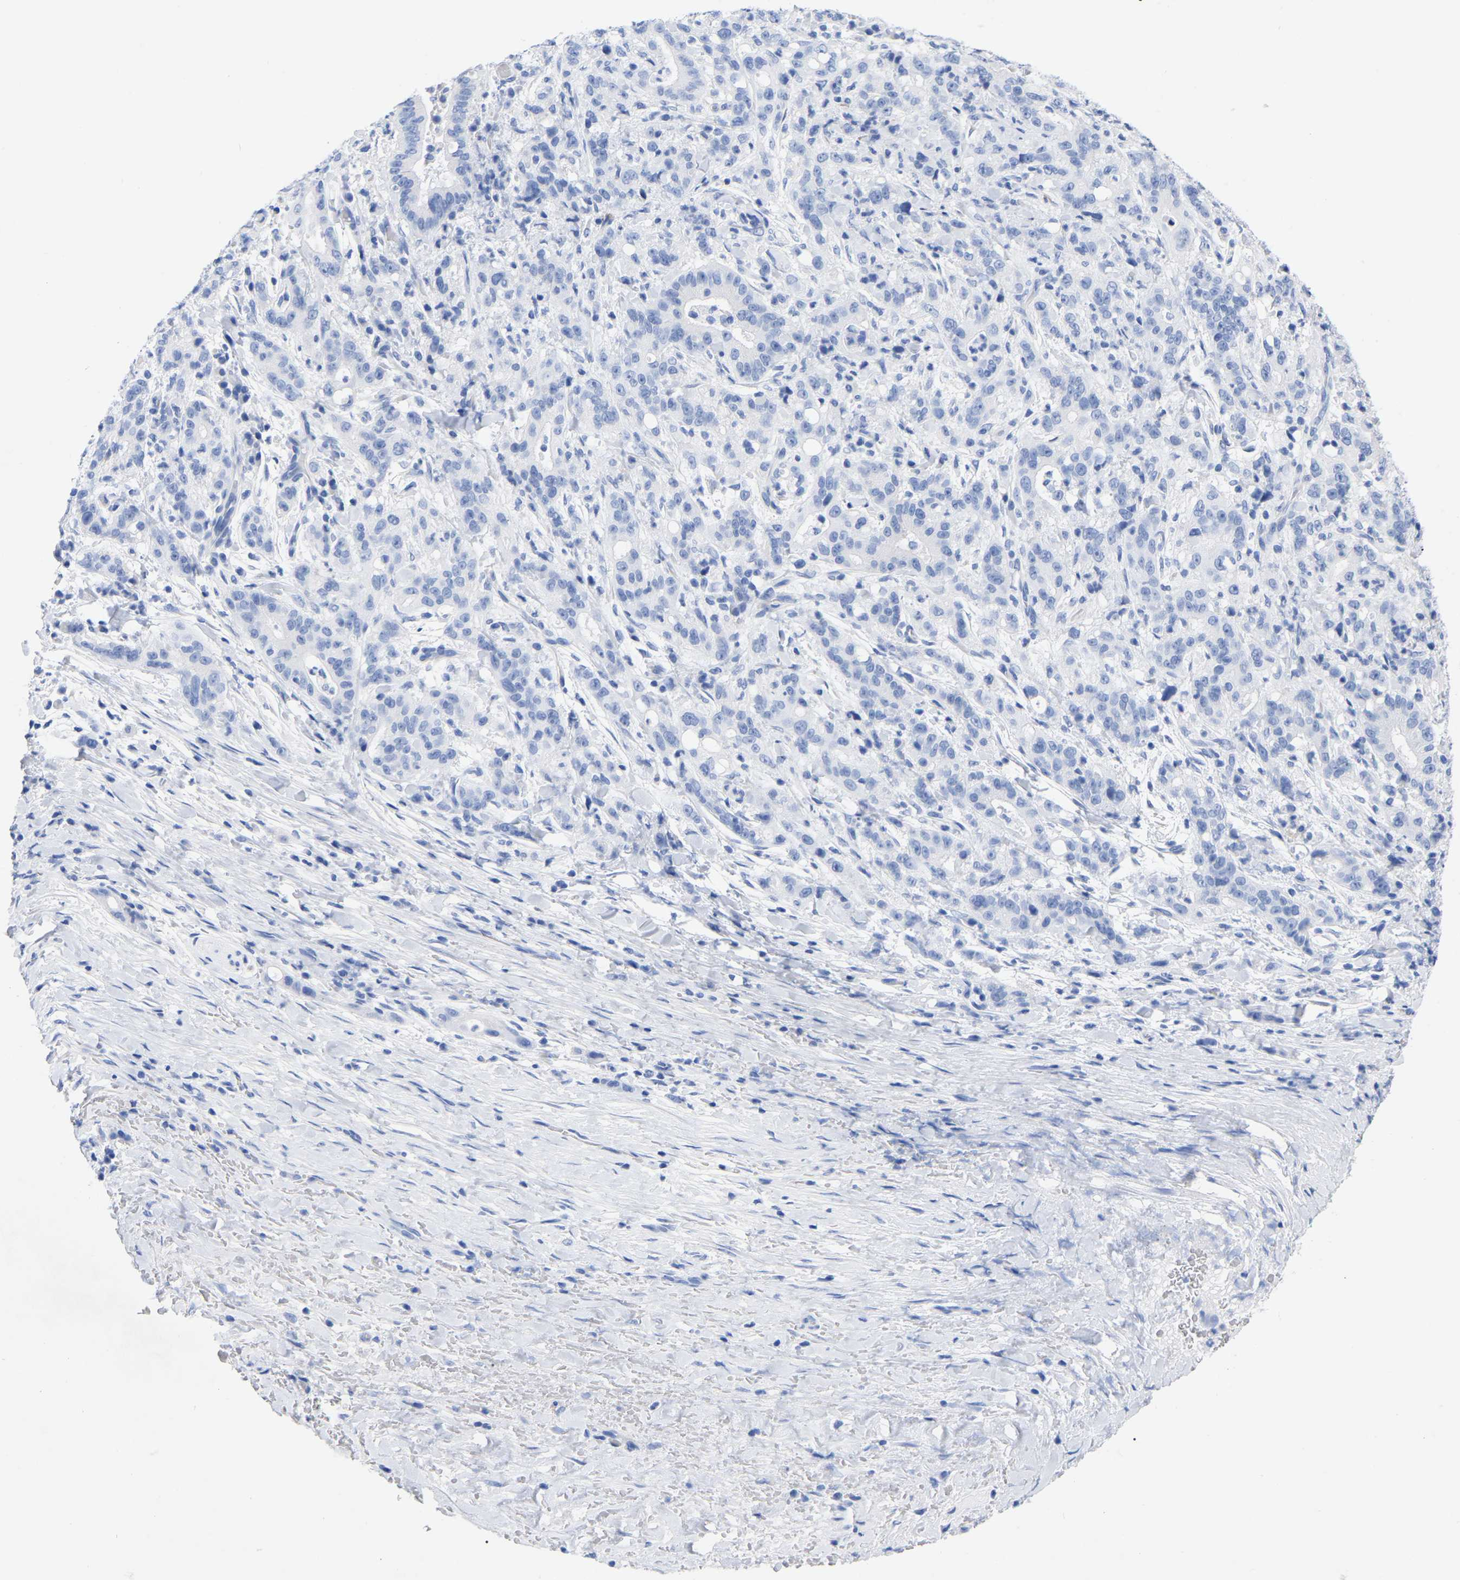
{"staining": {"intensity": "negative", "quantity": "none", "location": "none"}, "tissue": "liver cancer", "cell_type": "Tumor cells", "image_type": "cancer", "snomed": [{"axis": "morphology", "description": "Cholangiocarcinoma"}, {"axis": "topography", "description": "Liver"}], "caption": "DAB immunohistochemical staining of human cholangiocarcinoma (liver) demonstrates no significant expression in tumor cells.", "gene": "HAPLN1", "patient": {"sex": "female", "age": 38}}